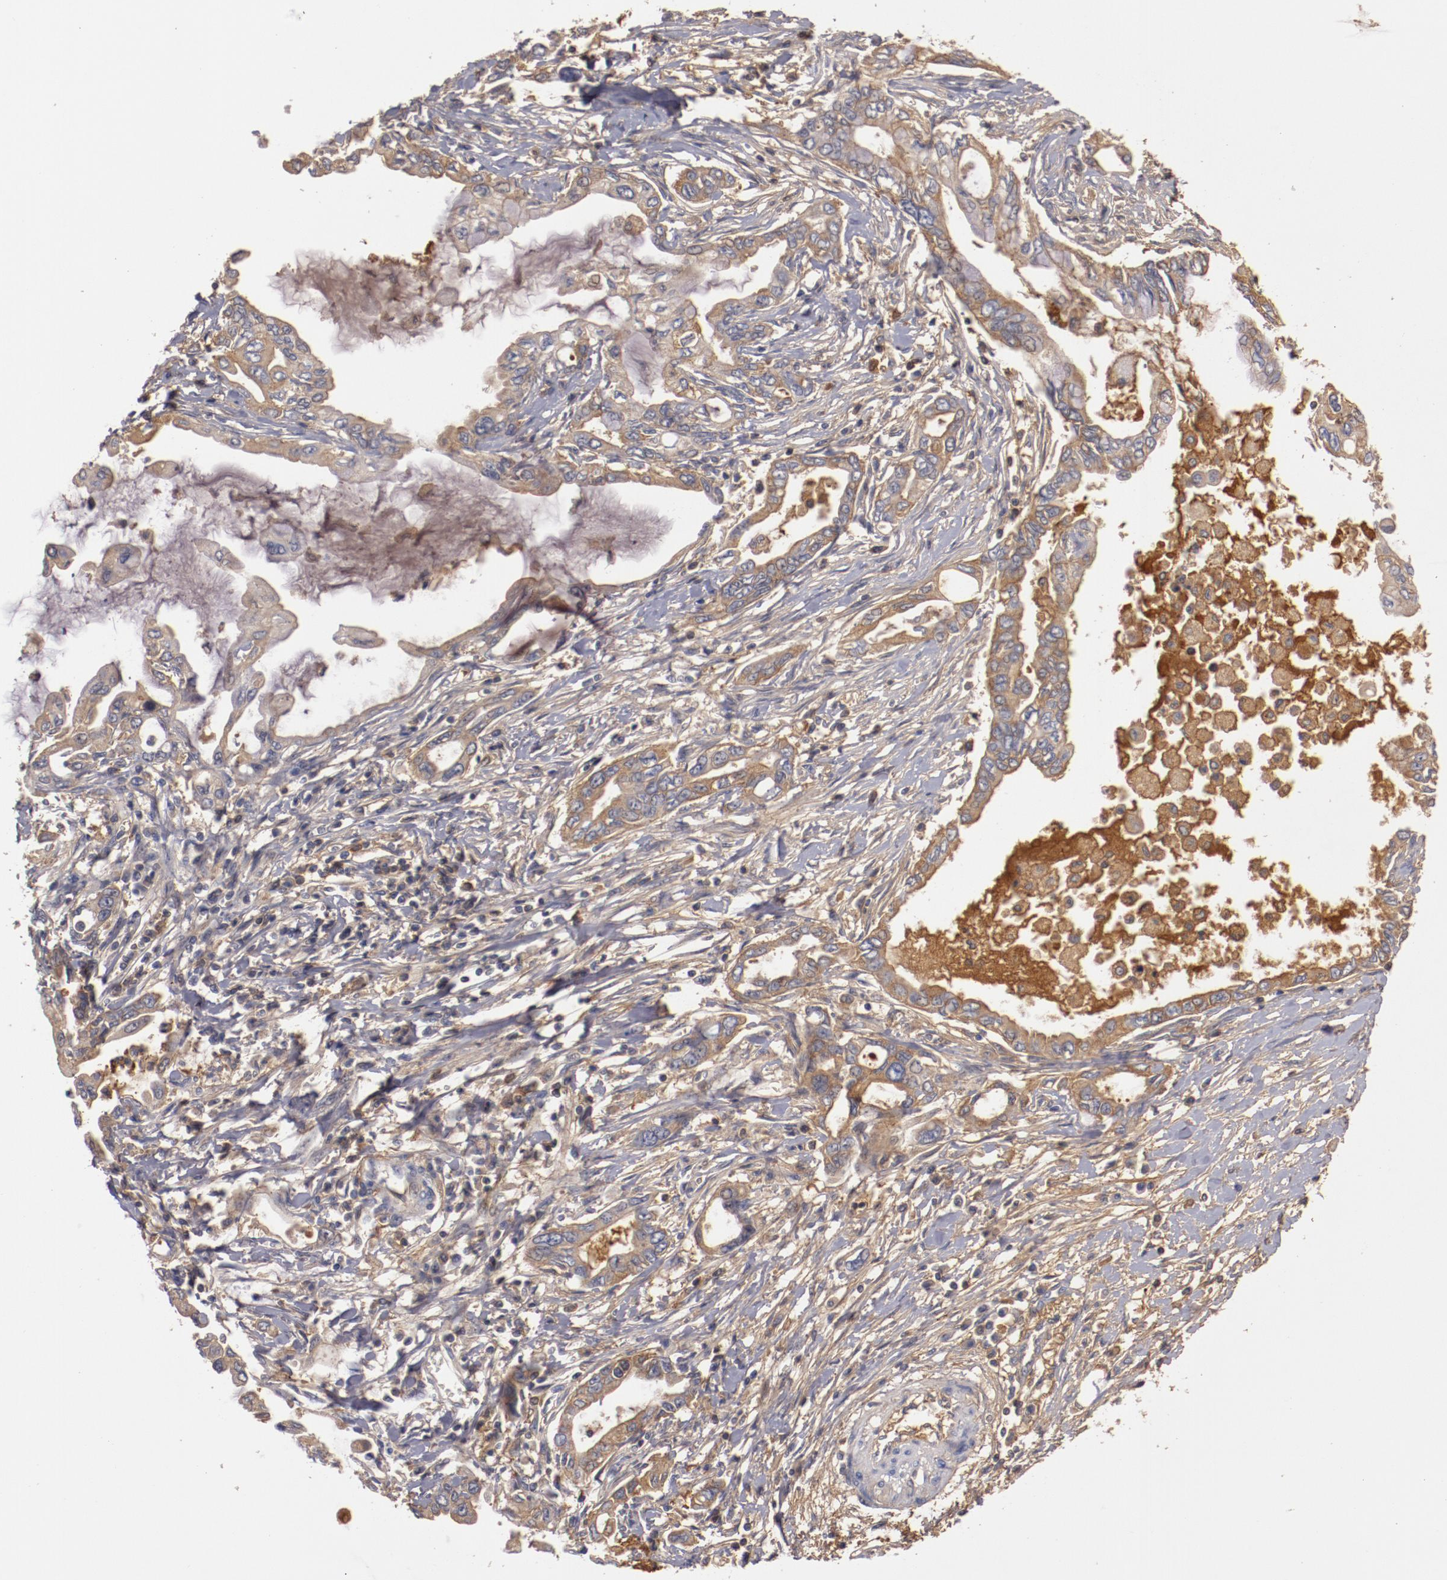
{"staining": {"intensity": "weak", "quantity": "25%-75%", "location": "cytoplasmic/membranous"}, "tissue": "pancreatic cancer", "cell_type": "Tumor cells", "image_type": "cancer", "snomed": [{"axis": "morphology", "description": "Adenocarcinoma, NOS"}, {"axis": "topography", "description": "Pancreas"}], "caption": "Weak cytoplasmic/membranous expression is seen in about 25%-75% of tumor cells in pancreatic cancer (adenocarcinoma).", "gene": "MBL2", "patient": {"sex": "female", "age": 57}}